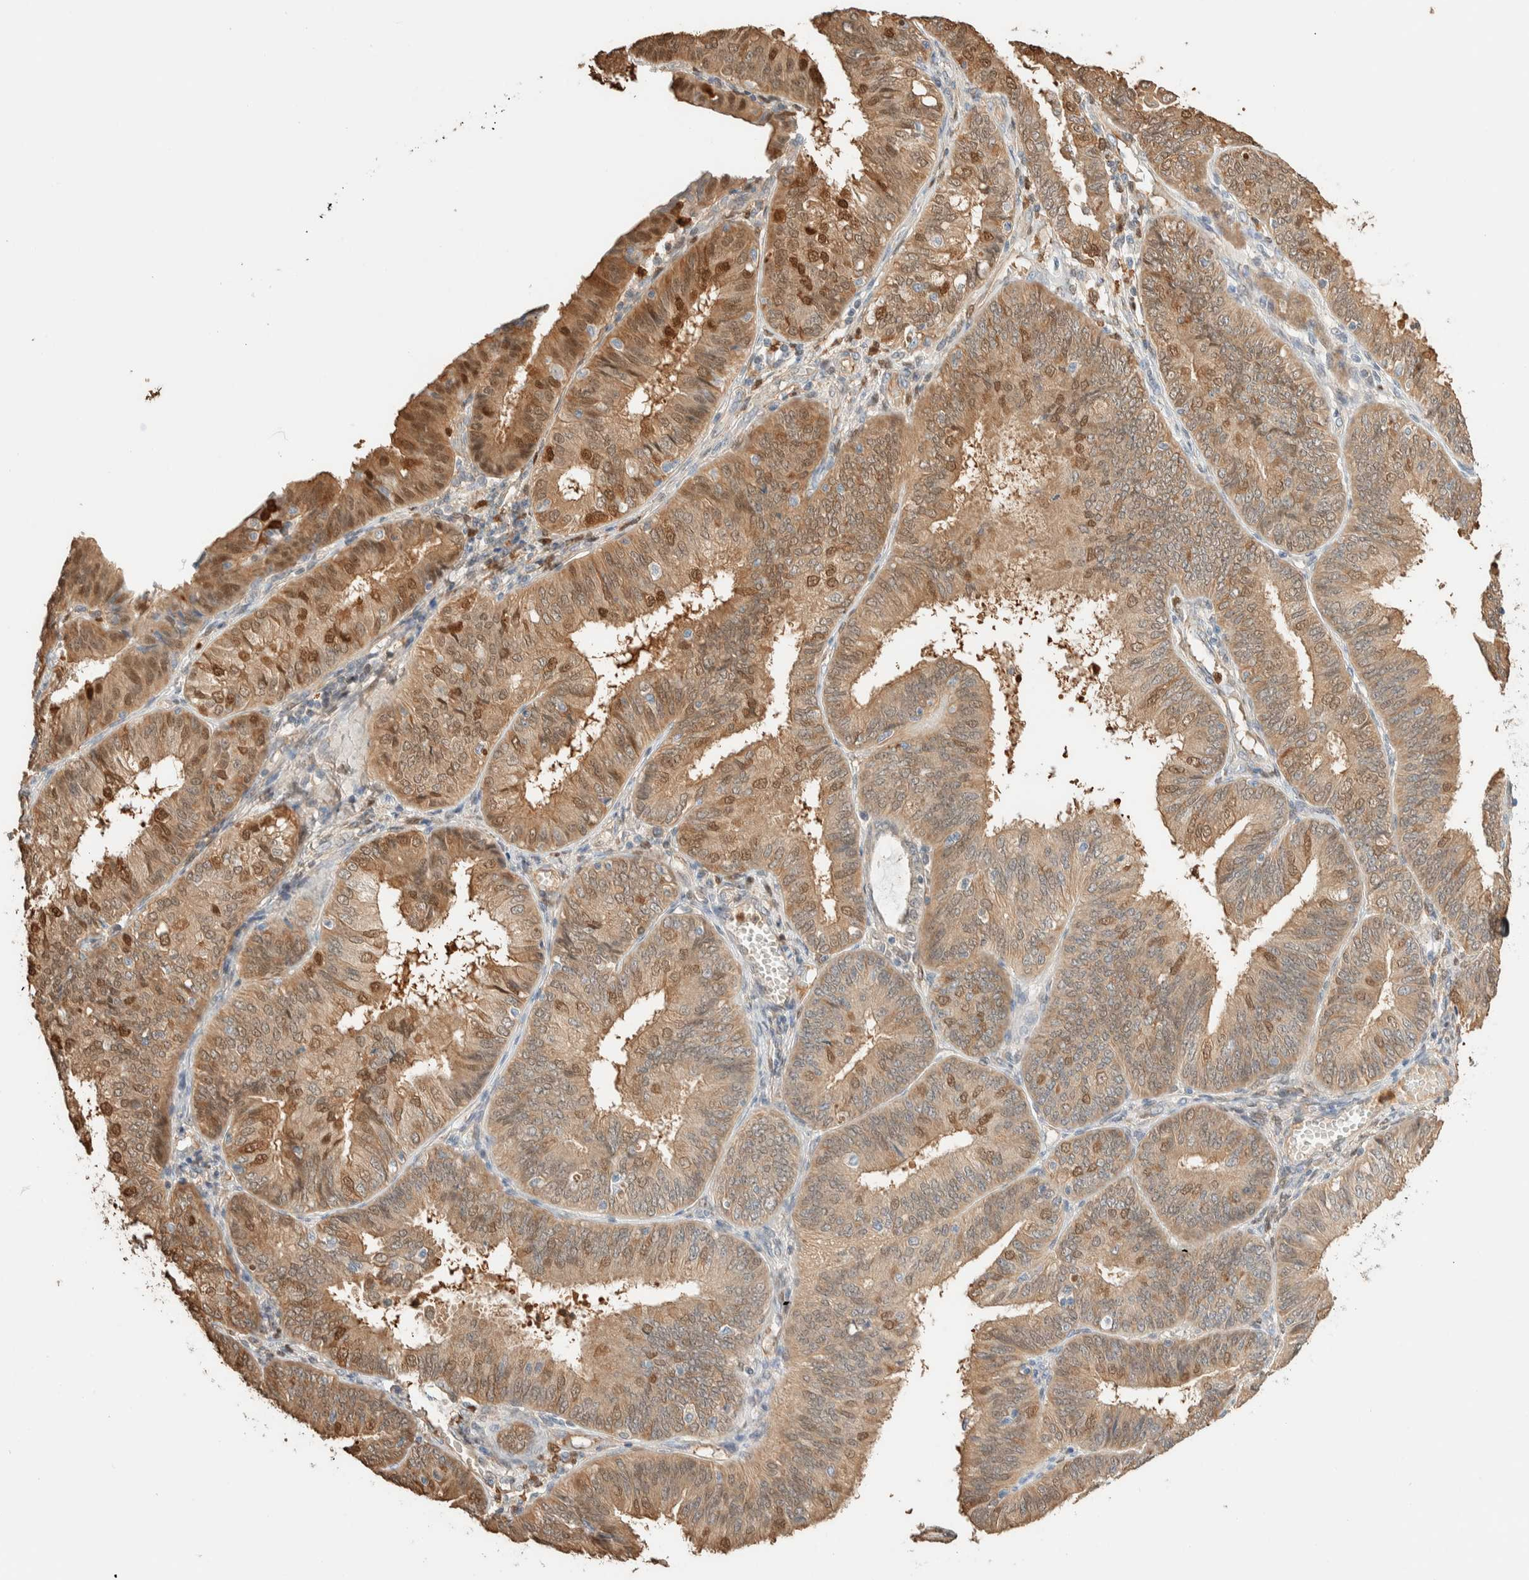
{"staining": {"intensity": "moderate", "quantity": ">75%", "location": "cytoplasmic/membranous,nuclear"}, "tissue": "endometrial cancer", "cell_type": "Tumor cells", "image_type": "cancer", "snomed": [{"axis": "morphology", "description": "Adenocarcinoma, NOS"}, {"axis": "topography", "description": "Endometrium"}], "caption": "Immunohistochemical staining of adenocarcinoma (endometrial) exhibits medium levels of moderate cytoplasmic/membranous and nuclear positivity in about >75% of tumor cells.", "gene": "SETD4", "patient": {"sex": "female", "age": 58}}